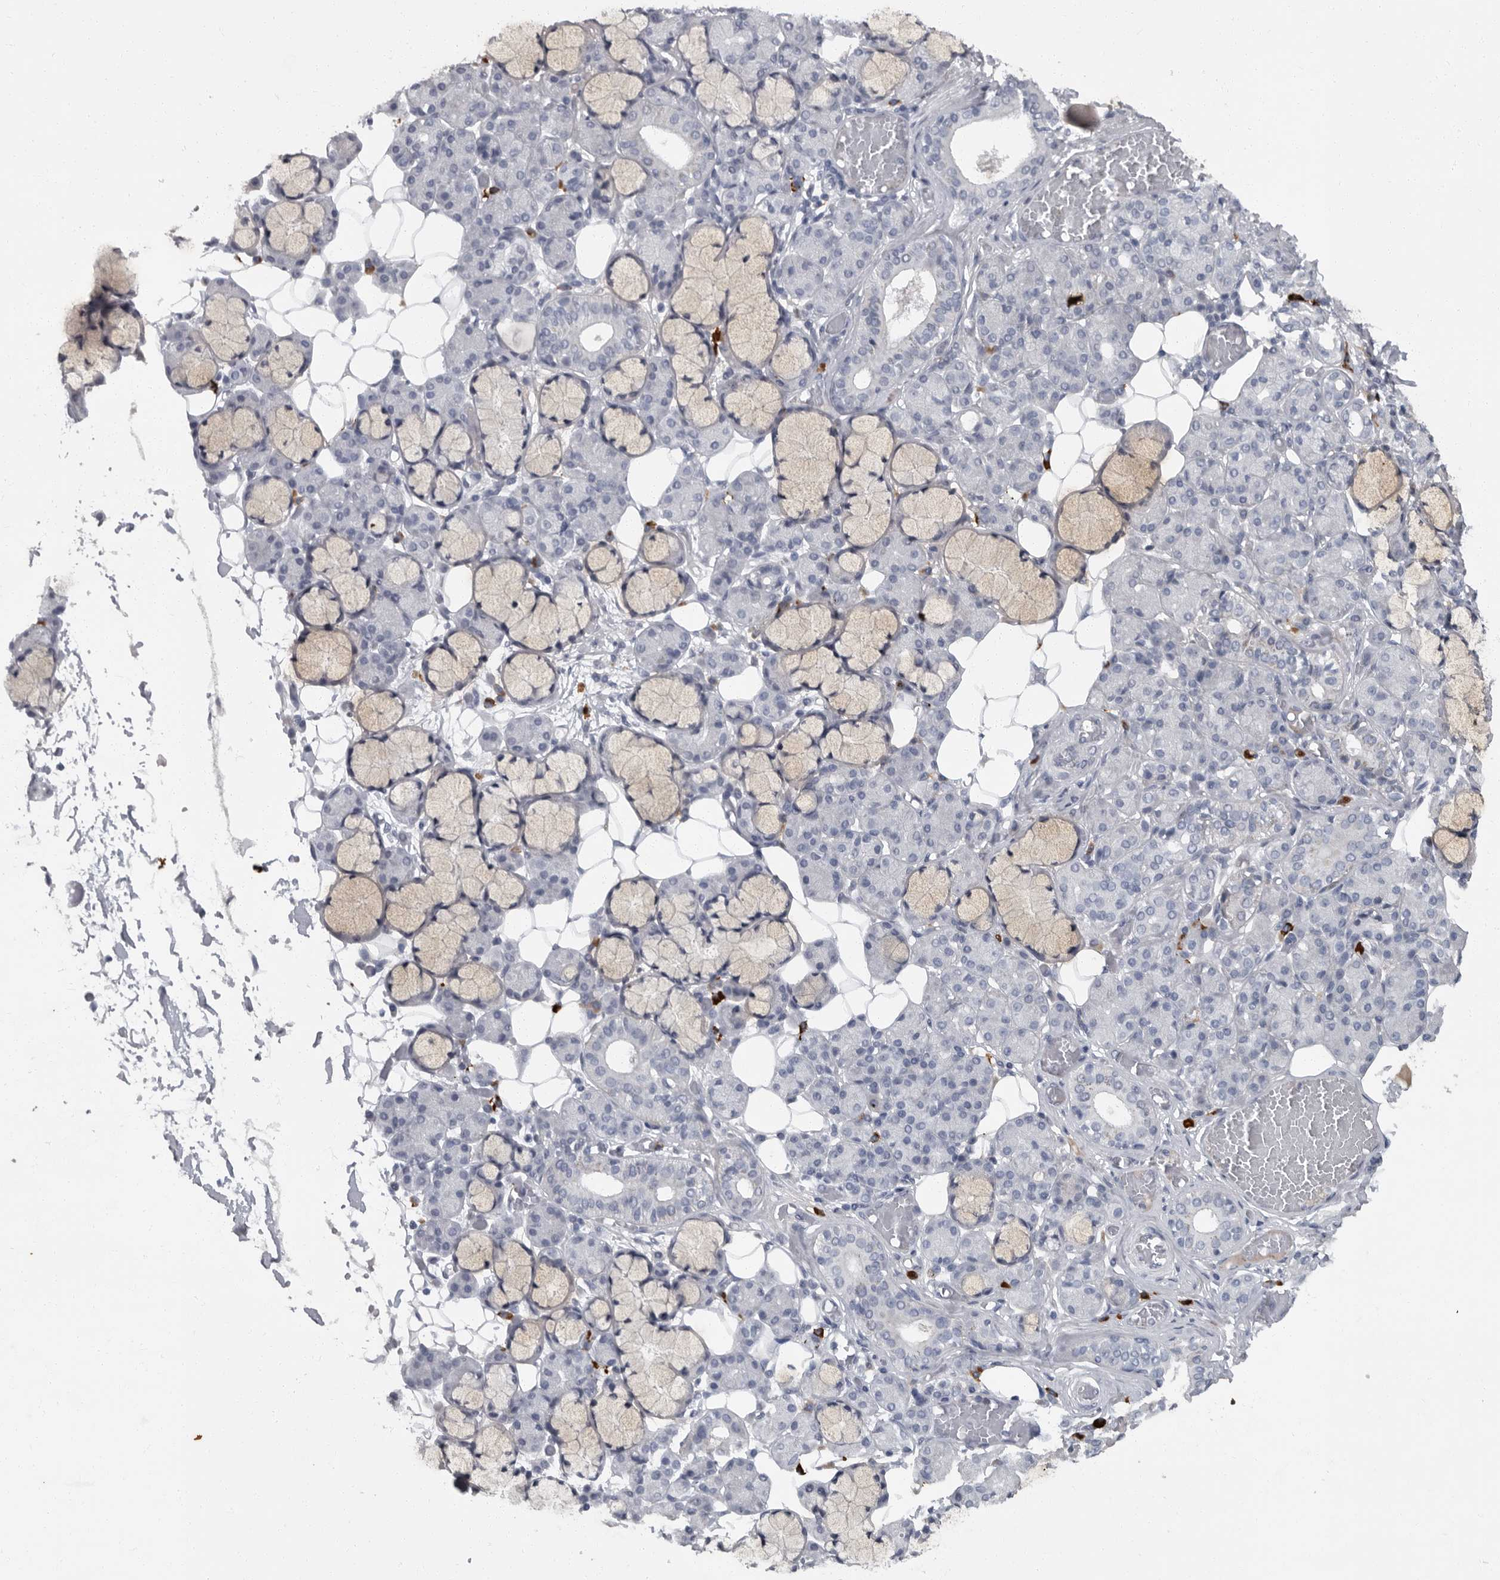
{"staining": {"intensity": "negative", "quantity": "none", "location": "none"}, "tissue": "salivary gland", "cell_type": "Glandular cells", "image_type": "normal", "snomed": [{"axis": "morphology", "description": "Normal tissue, NOS"}, {"axis": "topography", "description": "Salivary gland"}], "caption": "Human salivary gland stained for a protein using immunohistochemistry reveals no positivity in glandular cells.", "gene": "SLC25A39", "patient": {"sex": "male", "age": 63}}